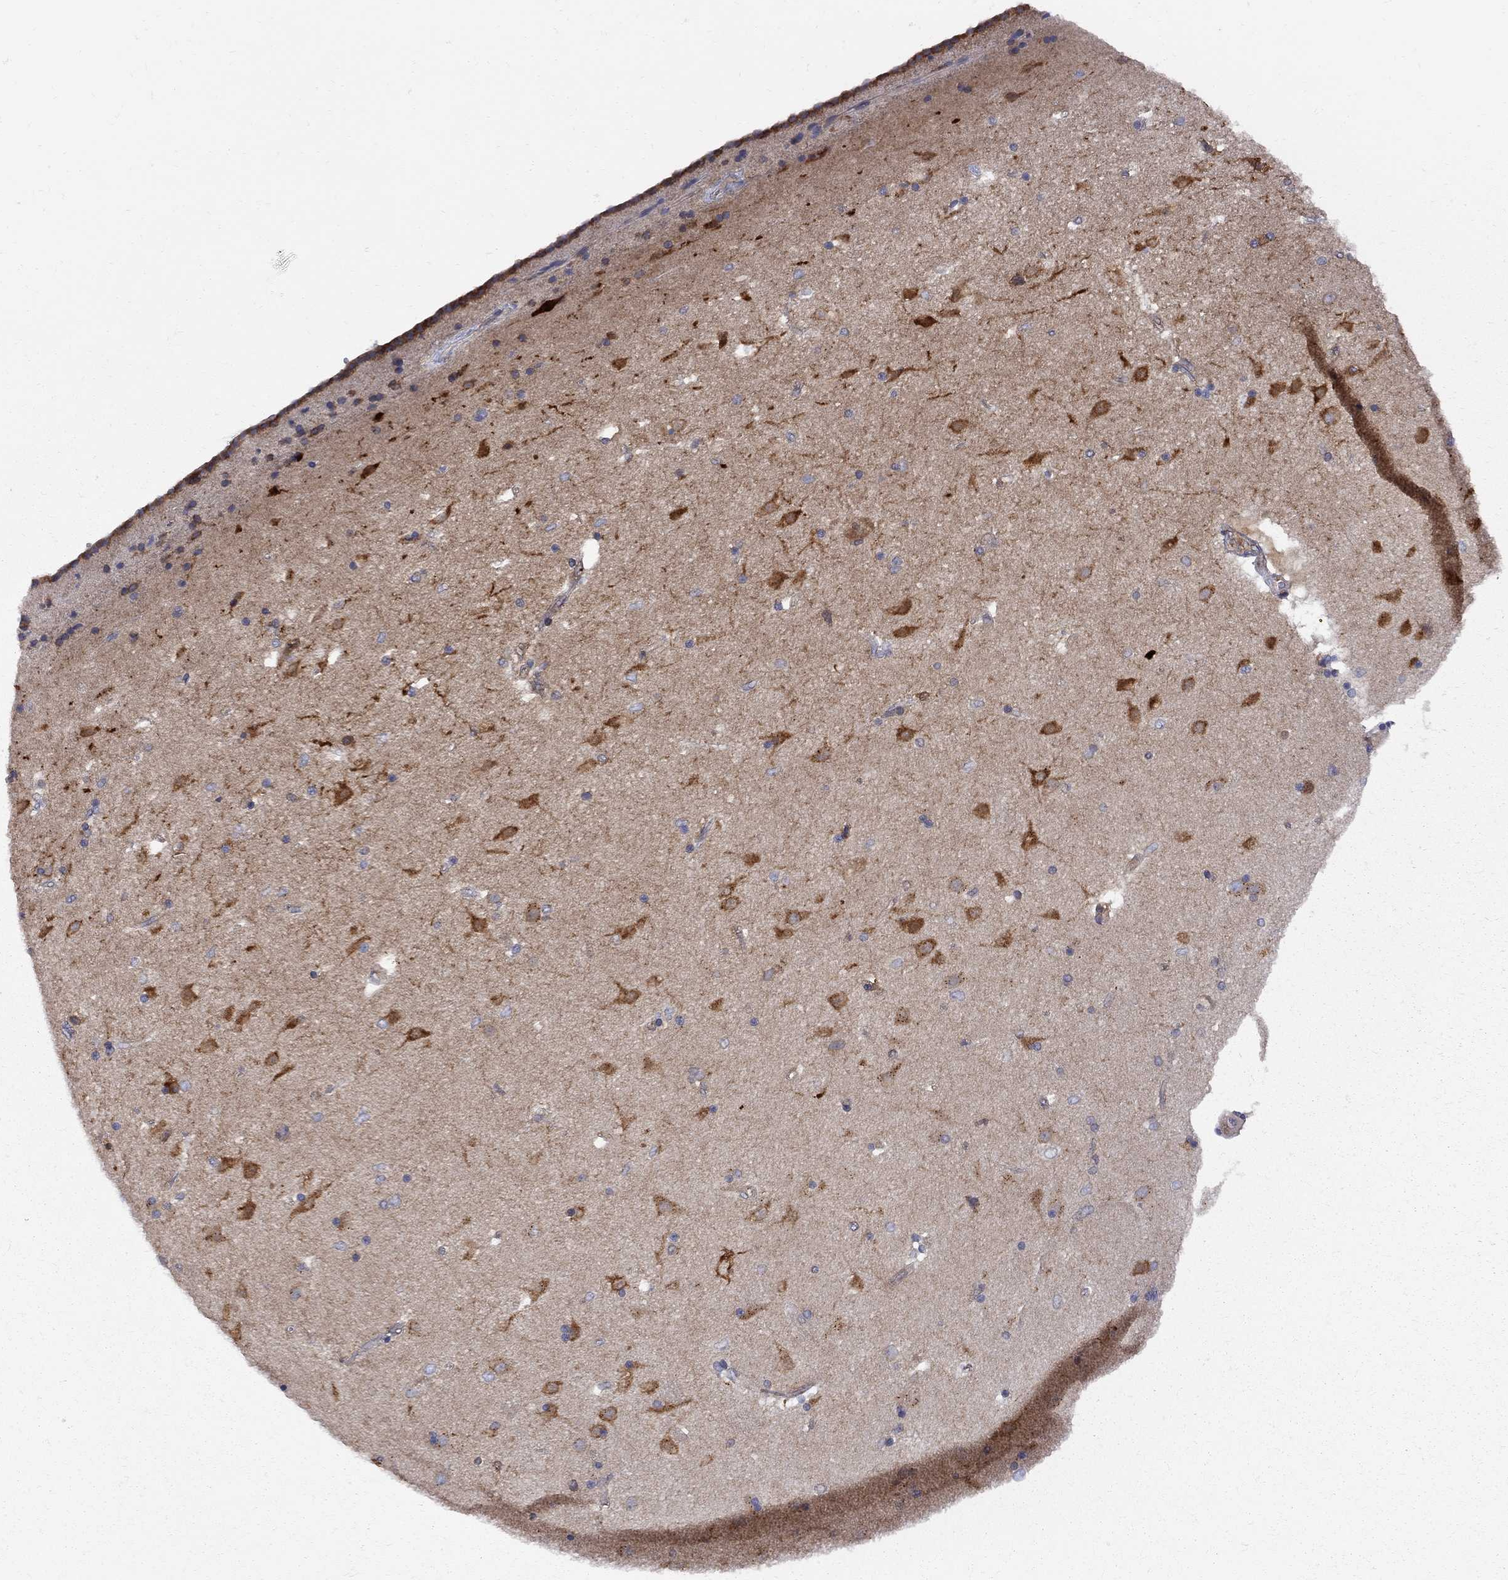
{"staining": {"intensity": "negative", "quantity": "none", "location": "none"}, "tissue": "caudate", "cell_type": "Glial cells", "image_type": "normal", "snomed": [{"axis": "morphology", "description": "Normal tissue, NOS"}, {"axis": "topography", "description": "Lateral ventricle wall"}], "caption": "The immunohistochemistry (IHC) histopathology image has no significant expression in glial cells of caudate. (IHC, brightfield microscopy, high magnification).", "gene": "MTHFR", "patient": {"sex": "female", "age": 71}}